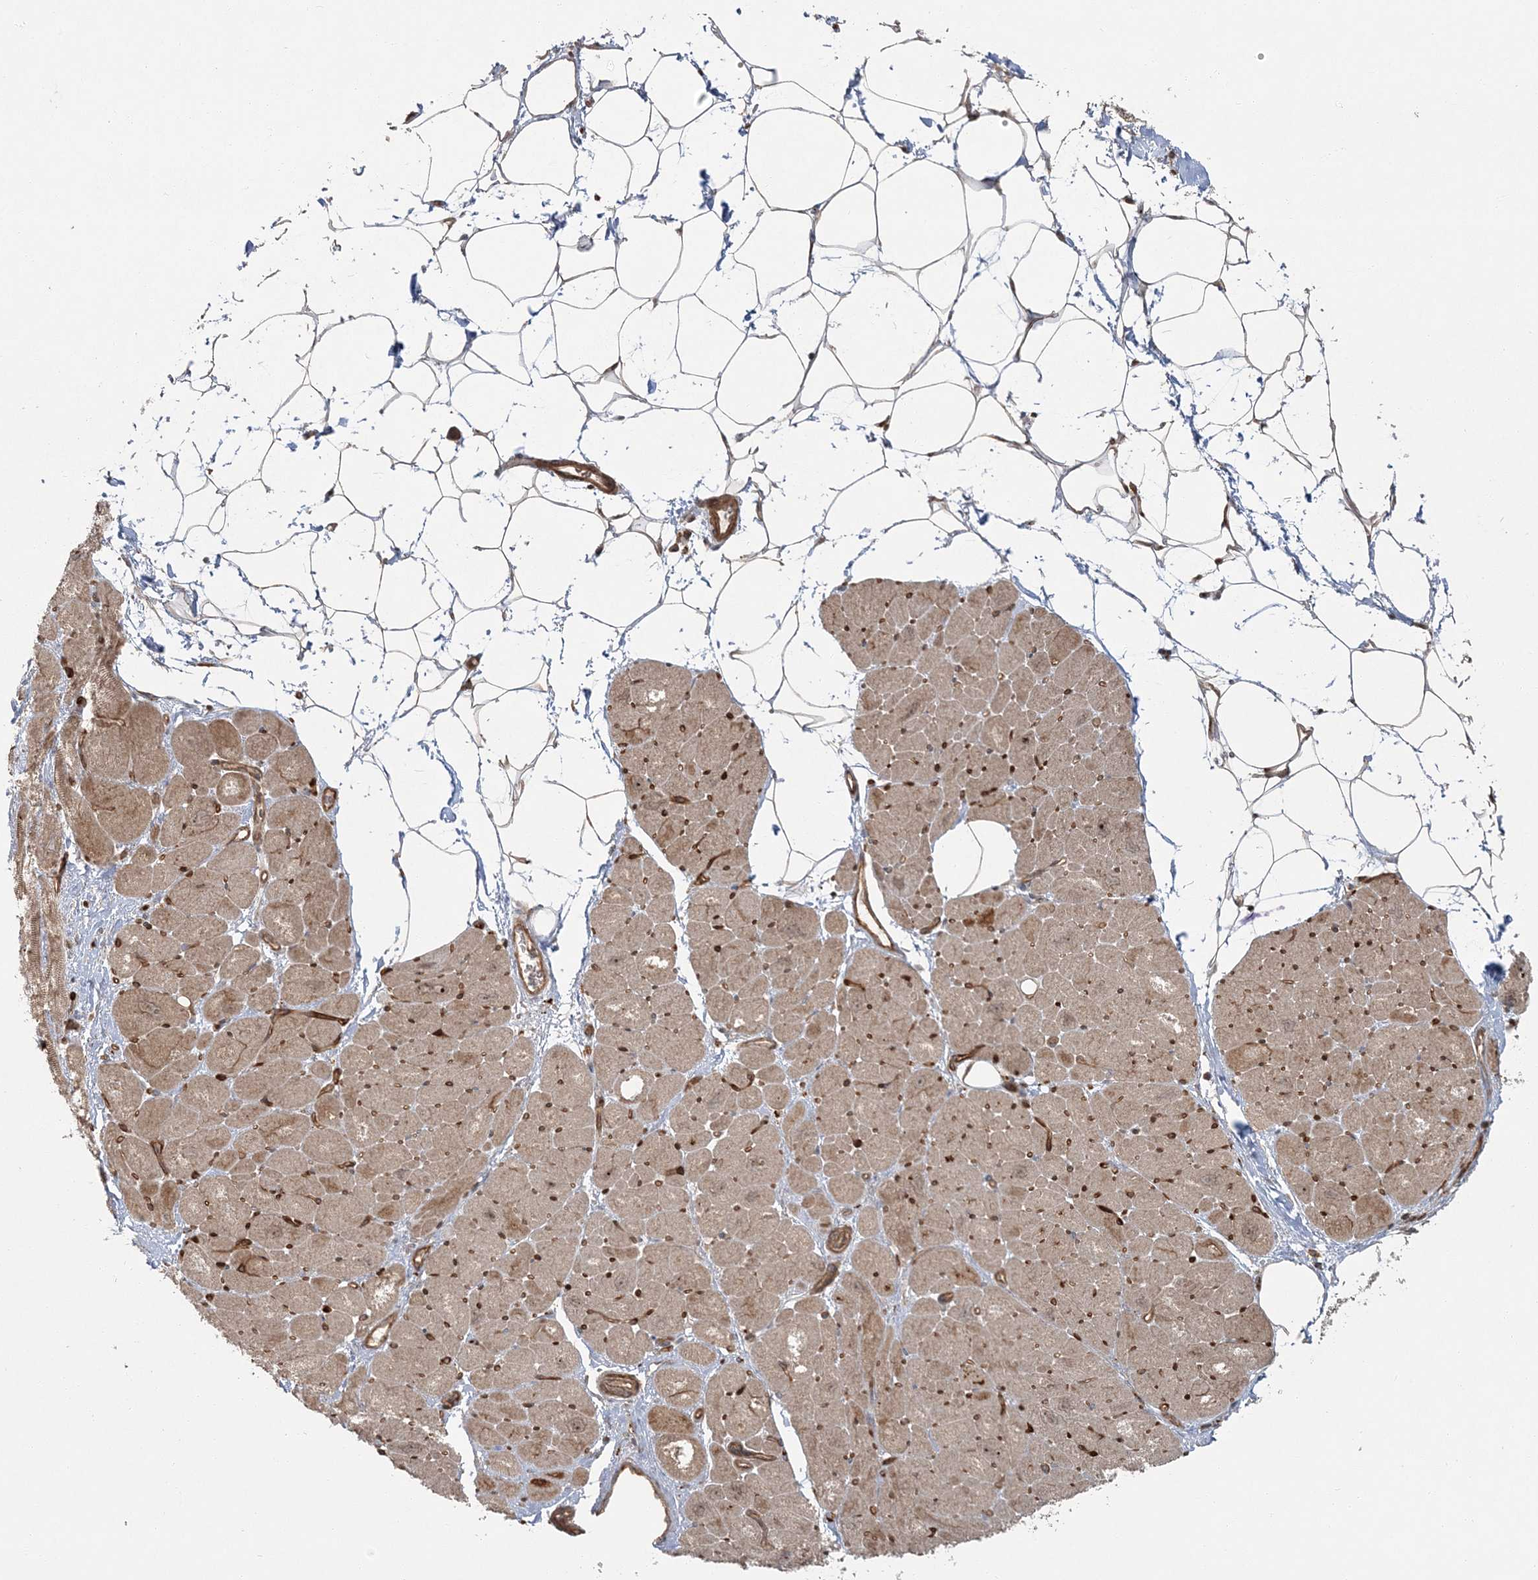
{"staining": {"intensity": "weak", "quantity": ">75%", "location": "cytoplasmic/membranous"}, "tissue": "heart muscle", "cell_type": "Cardiomyocytes", "image_type": "normal", "snomed": [{"axis": "morphology", "description": "Normal tissue, NOS"}, {"axis": "topography", "description": "Heart"}], "caption": "Protein positivity by IHC exhibits weak cytoplasmic/membranous expression in approximately >75% of cardiomyocytes in unremarkable heart muscle. (brown staining indicates protein expression, while blue staining denotes nuclei).", "gene": "RGCC", "patient": {"sex": "male", "age": 50}}